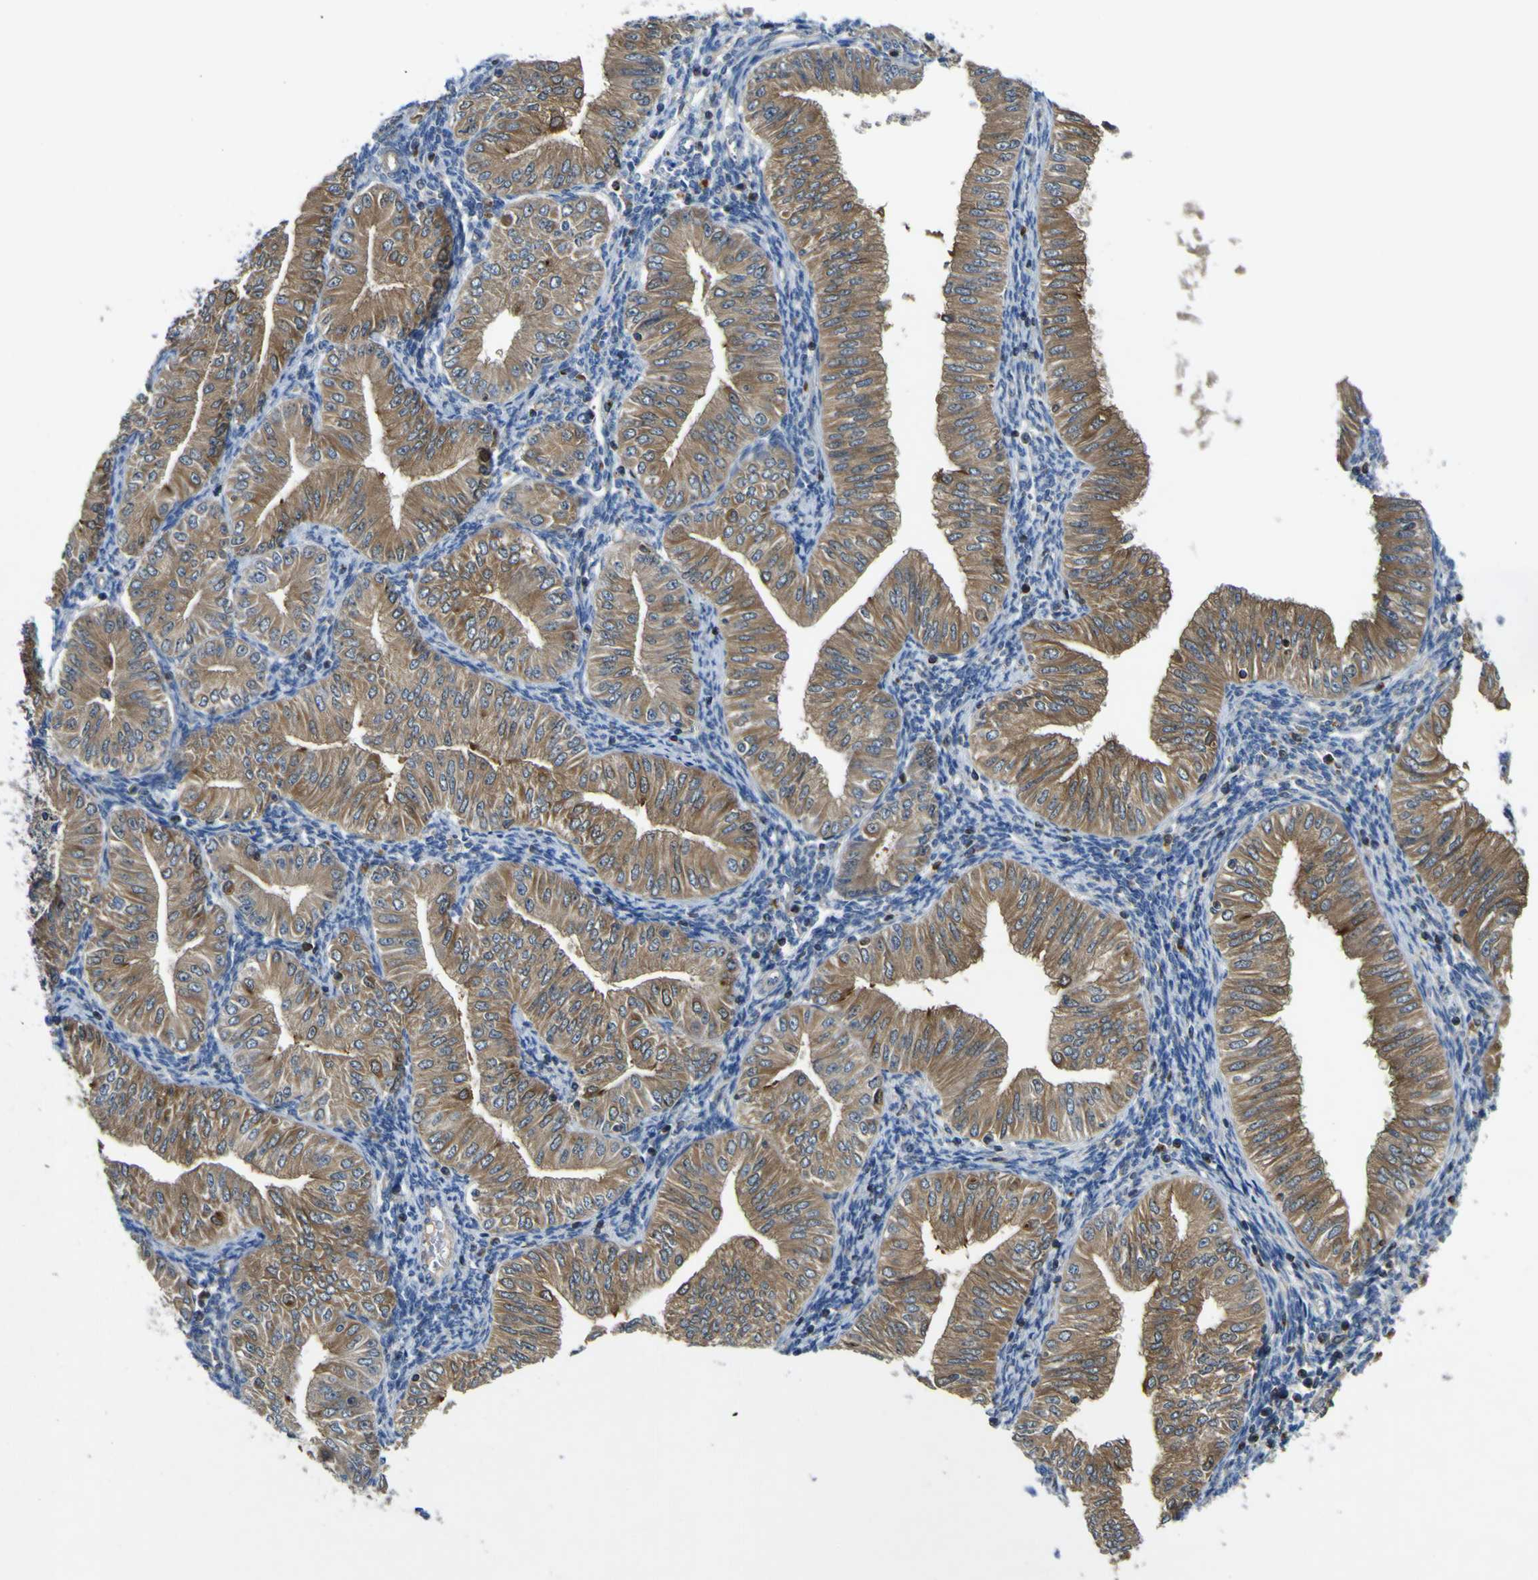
{"staining": {"intensity": "moderate", "quantity": ">75%", "location": "cytoplasmic/membranous"}, "tissue": "endometrial cancer", "cell_type": "Tumor cells", "image_type": "cancer", "snomed": [{"axis": "morphology", "description": "Normal tissue, NOS"}, {"axis": "morphology", "description": "Adenocarcinoma, NOS"}, {"axis": "topography", "description": "Endometrium"}], "caption": "Endometrial adenocarcinoma tissue exhibits moderate cytoplasmic/membranous expression in approximately >75% of tumor cells The protein of interest is stained brown, and the nuclei are stained in blue (DAB (3,3'-diaminobenzidine) IHC with brightfield microscopy, high magnification).", "gene": "EML2", "patient": {"sex": "female", "age": 53}}